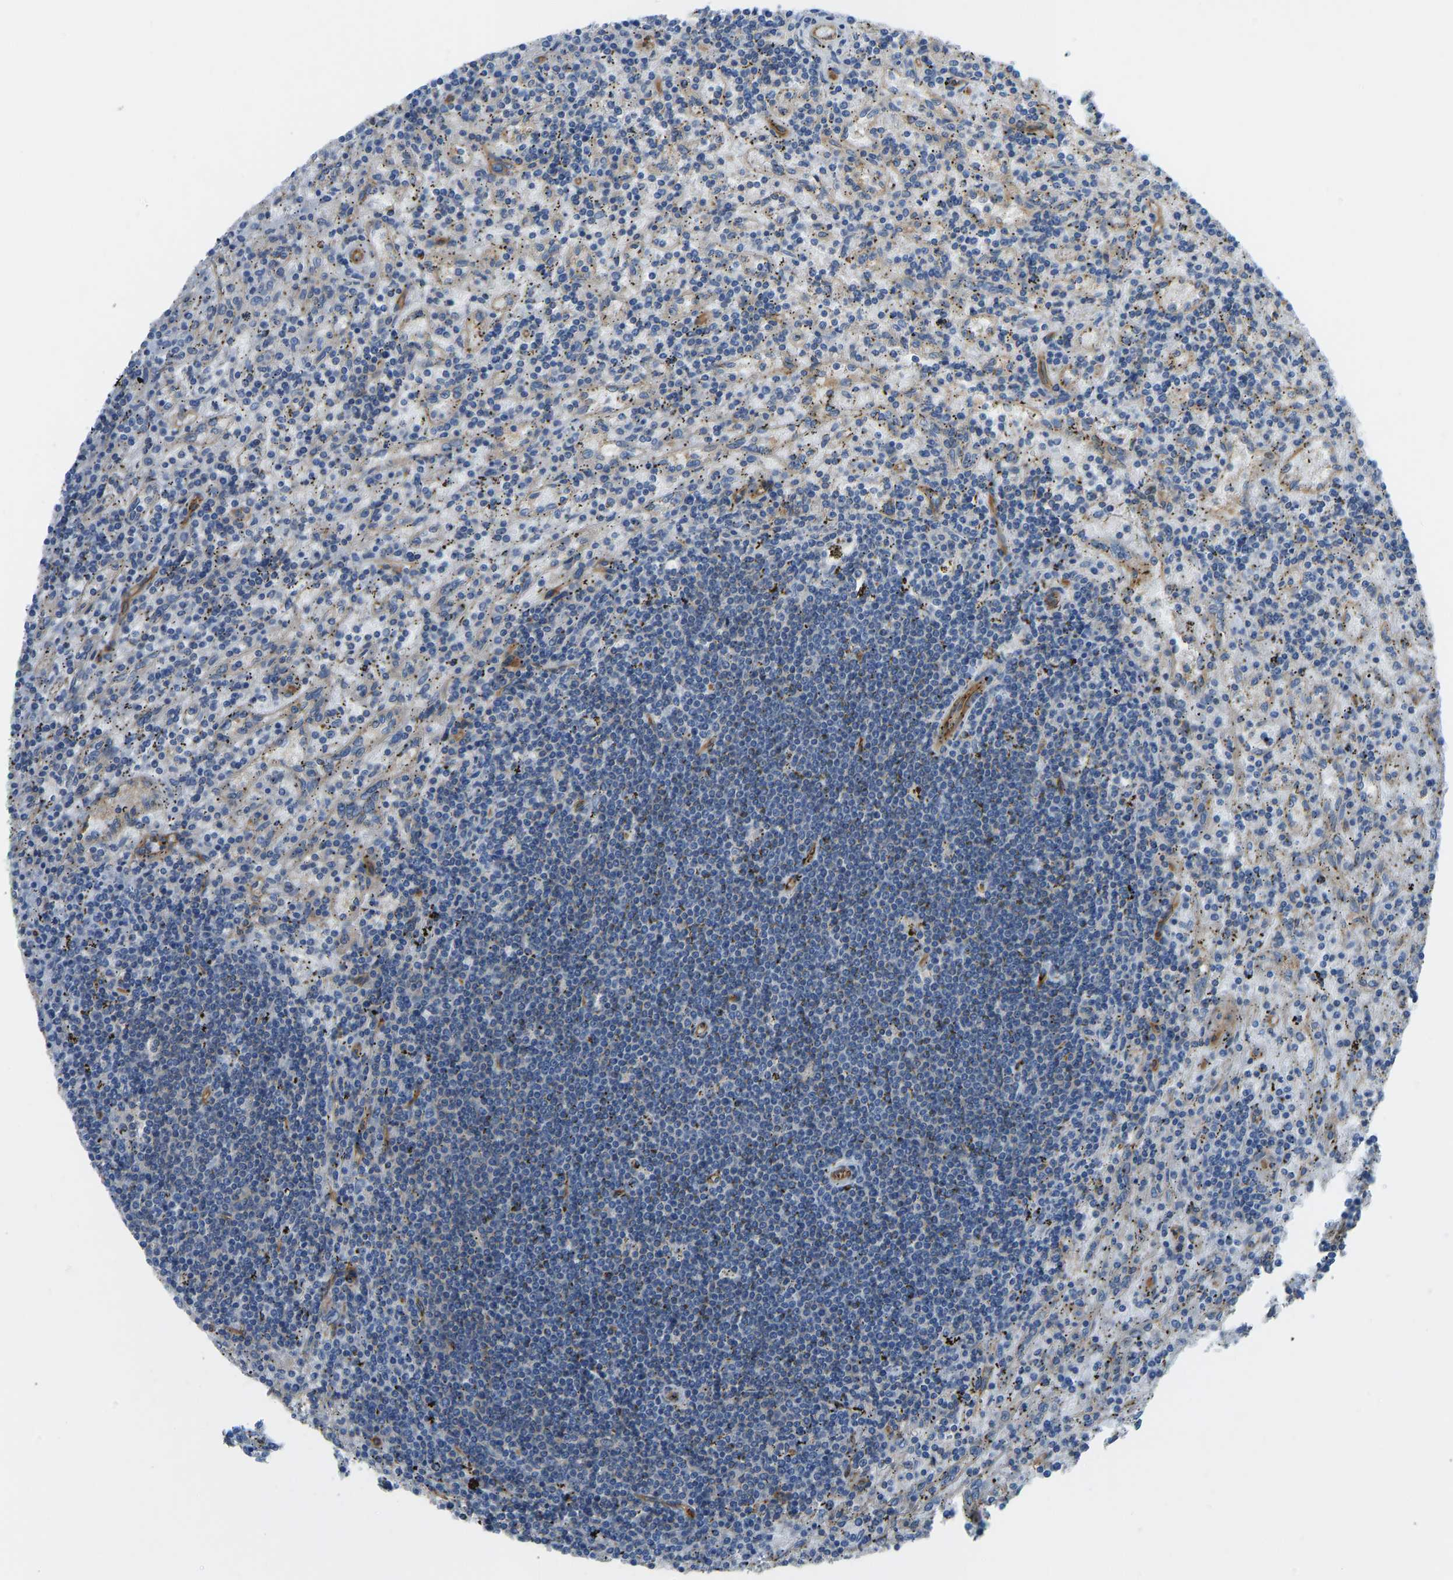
{"staining": {"intensity": "moderate", "quantity": "<25%", "location": "cytoplasmic/membranous"}, "tissue": "lymphoma", "cell_type": "Tumor cells", "image_type": "cancer", "snomed": [{"axis": "morphology", "description": "Malignant lymphoma, non-Hodgkin's type, Low grade"}, {"axis": "topography", "description": "Spleen"}], "caption": "Protein staining exhibits moderate cytoplasmic/membranous expression in approximately <25% of tumor cells in malignant lymphoma, non-Hodgkin's type (low-grade).", "gene": "CHAD", "patient": {"sex": "male", "age": 76}}